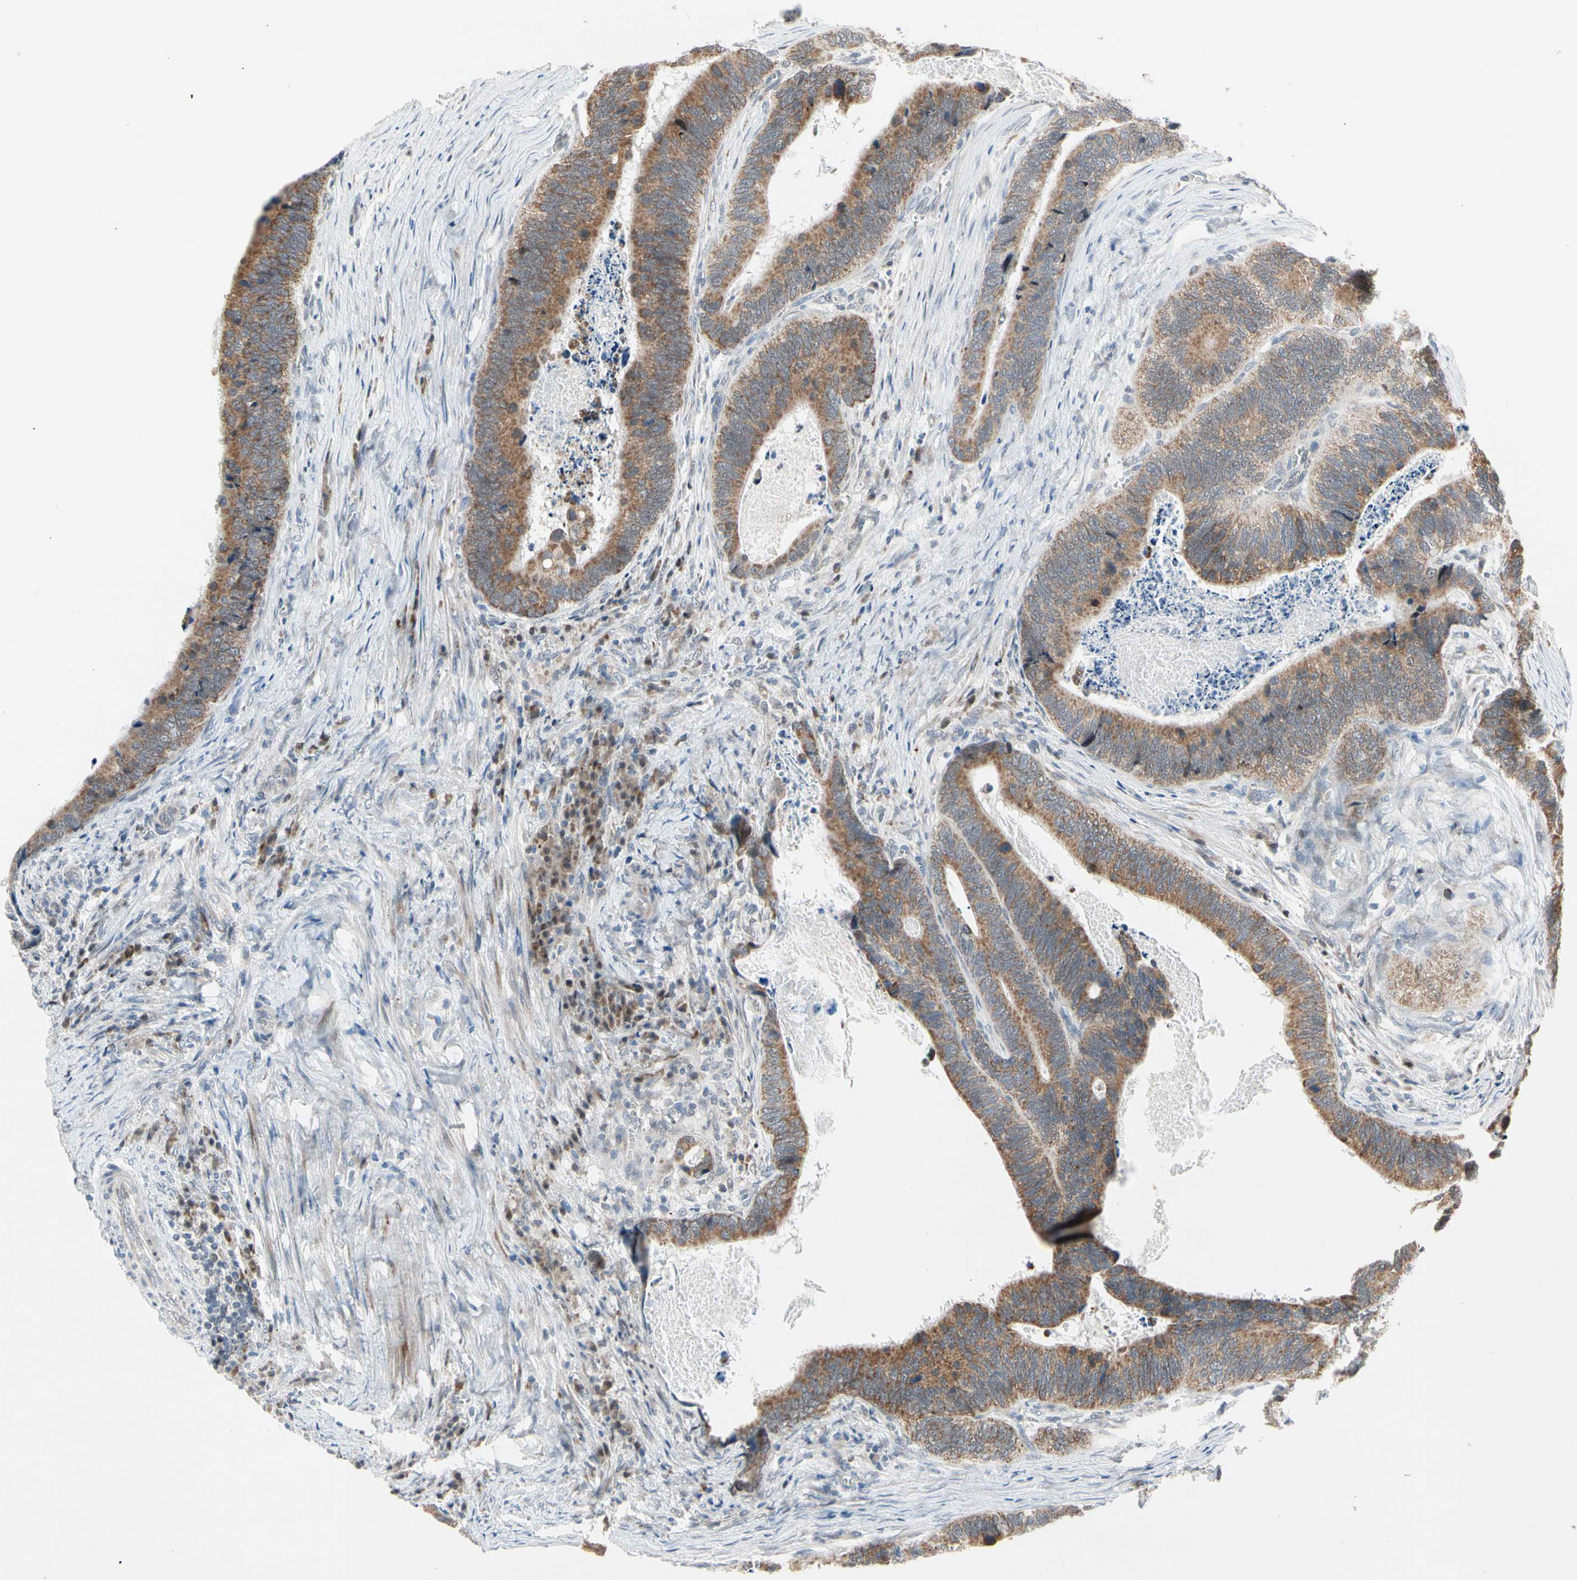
{"staining": {"intensity": "moderate", "quantity": ">75%", "location": "cytoplasmic/membranous"}, "tissue": "colorectal cancer", "cell_type": "Tumor cells", "image_type": "cancer", "snomed": [{"axis": "morphology", "description": "Adenocarcinoma, NOS"}, {"axis": "topography", "description": "Colon"}], "caption": "The histopathology image reveals a brown stain indicating the presence of a protein in the cytoplasmic/membranous of tumor cells in colorectal cancer (adenocarcinoma).", "gene": "MARK1", "patient": {"sex": "male", "age": 72}}